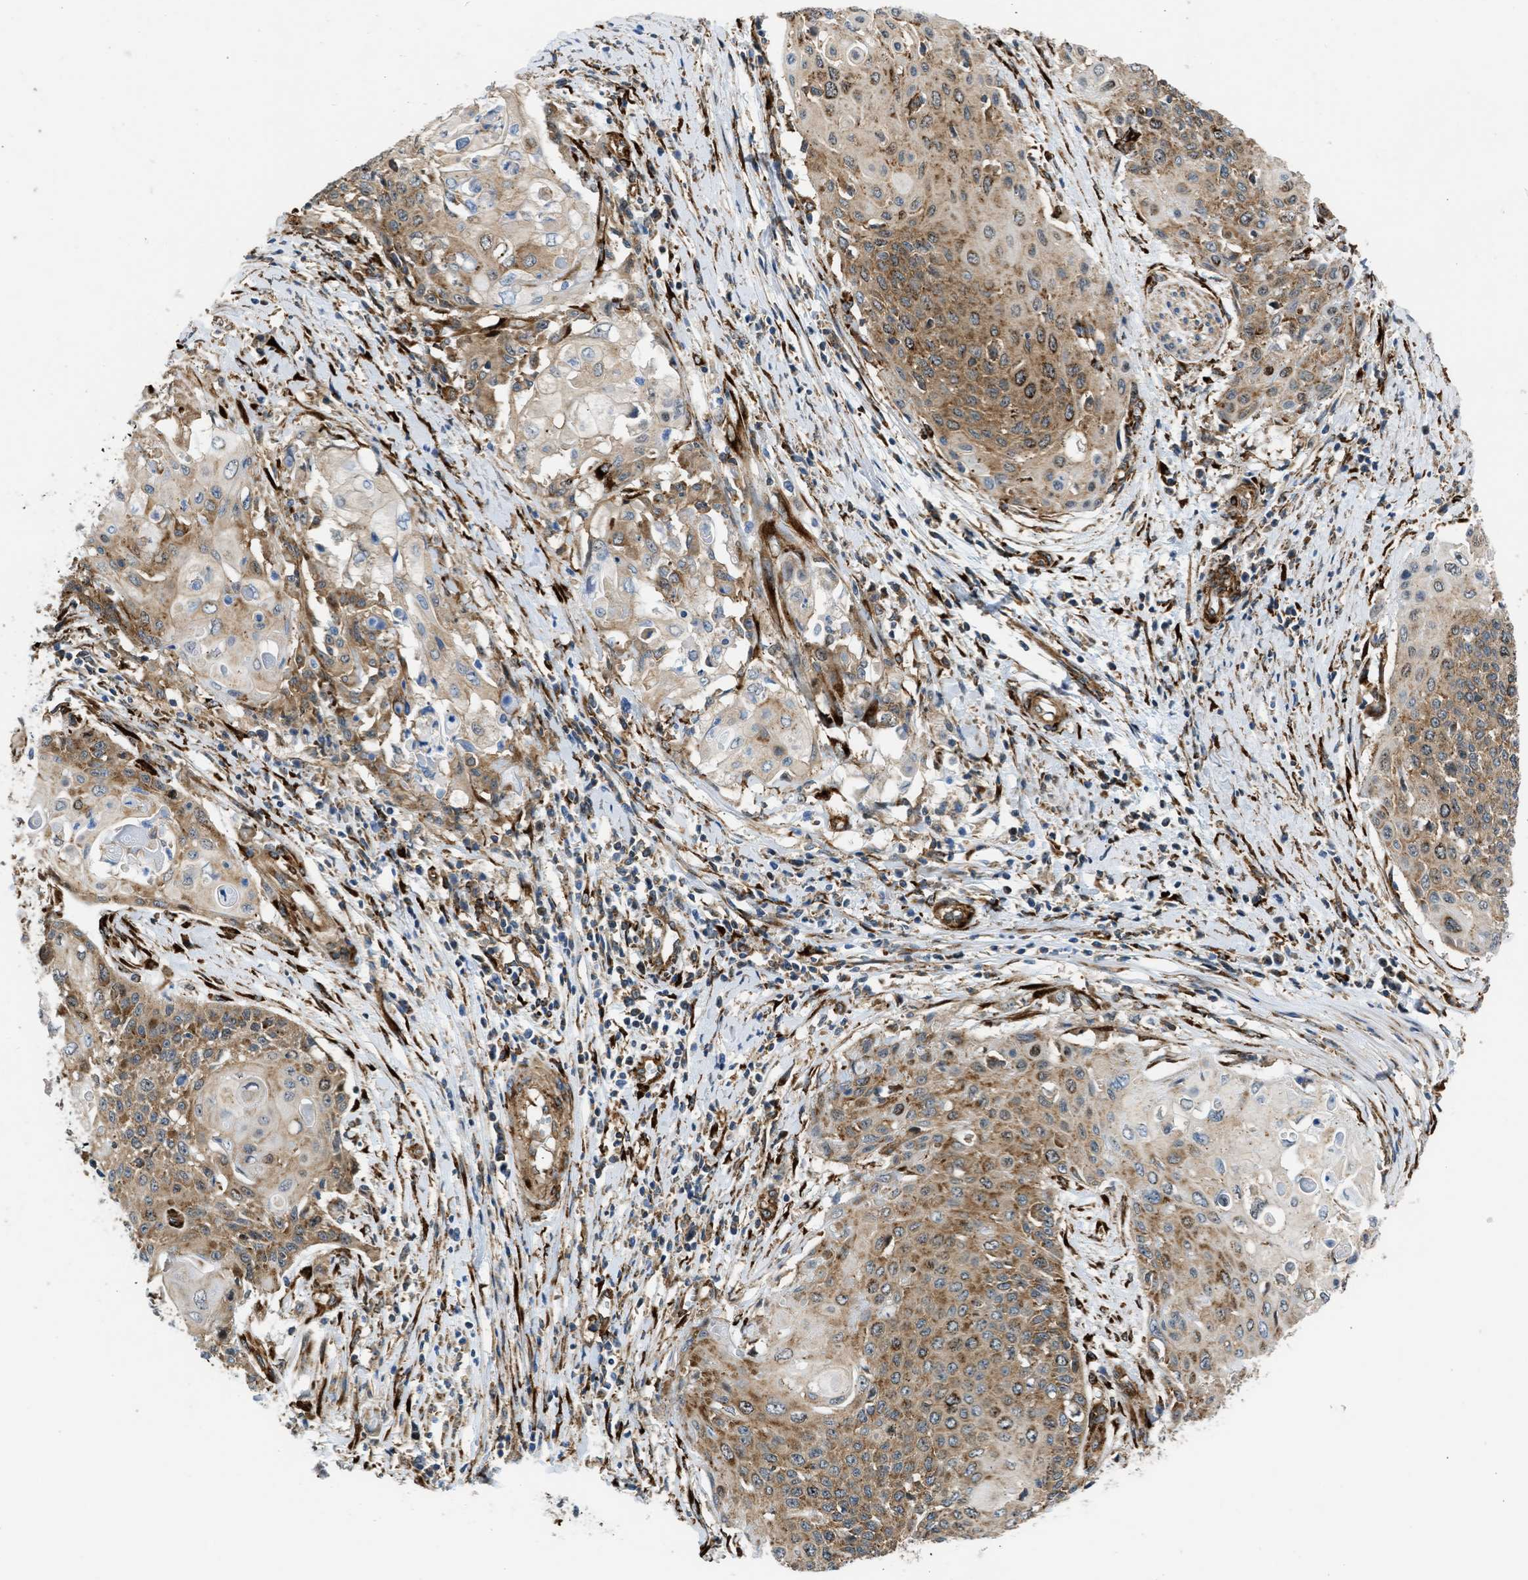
{"staining": {"intensity": "moderate", "quantity": ">75%", "location": "cytoplasmic/membranous"}, "tissue": "cervical cancer", "cell_type": "Tumor cells", "image_type": "cancer", "snomed": [{"axis": "morphology", "description": "Squamous cell carcinoma, NOS"}, {"axis": "topography", "description": "Cervix"}], "caption": "A high-resolution photomicrograph shows immunohistochemistry staining of squamous cell carcinoma (cervical), which reveals moderate cytoplasmic/membranous expression in approximately >75% of tumor cells.", "gene": "SEPTIN2", "patient": {"sex": "female", "age": 39}}